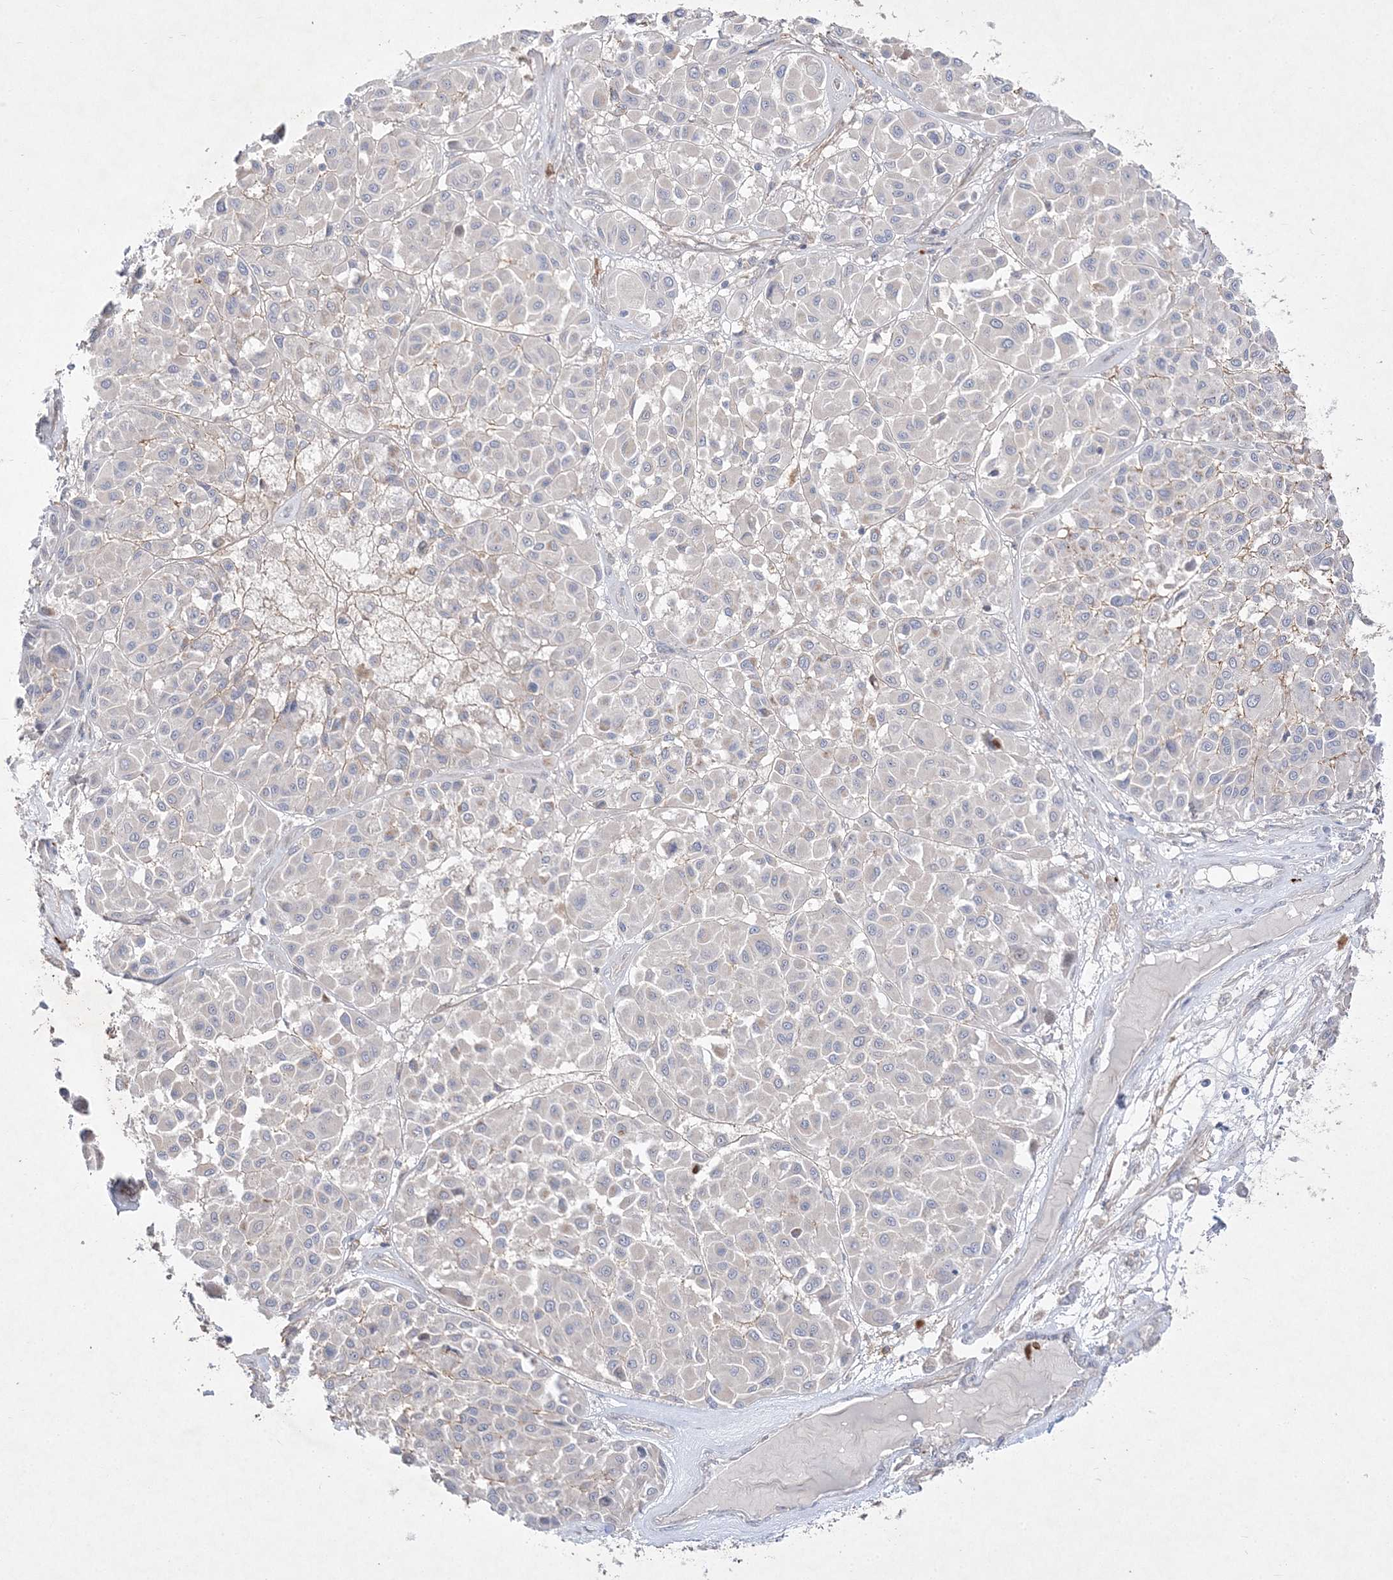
{"staining": {"intensity": "negative", "quantity": "none", "location": "none"}, "tissue": "melanoma", "cell_type": "Tumor cells", "image_type": "cancer", "snomed": [{"axis": "morphology", "description": "Malignant melanoma, Metastatic site"}, {"axis": "topography", "description": "Soft tissue"}], "caption": "Tumor cells are negative for brown protein staining in melanoma.", "gene": "CLNK", "patient": {"sex": "male", "age": 41}}